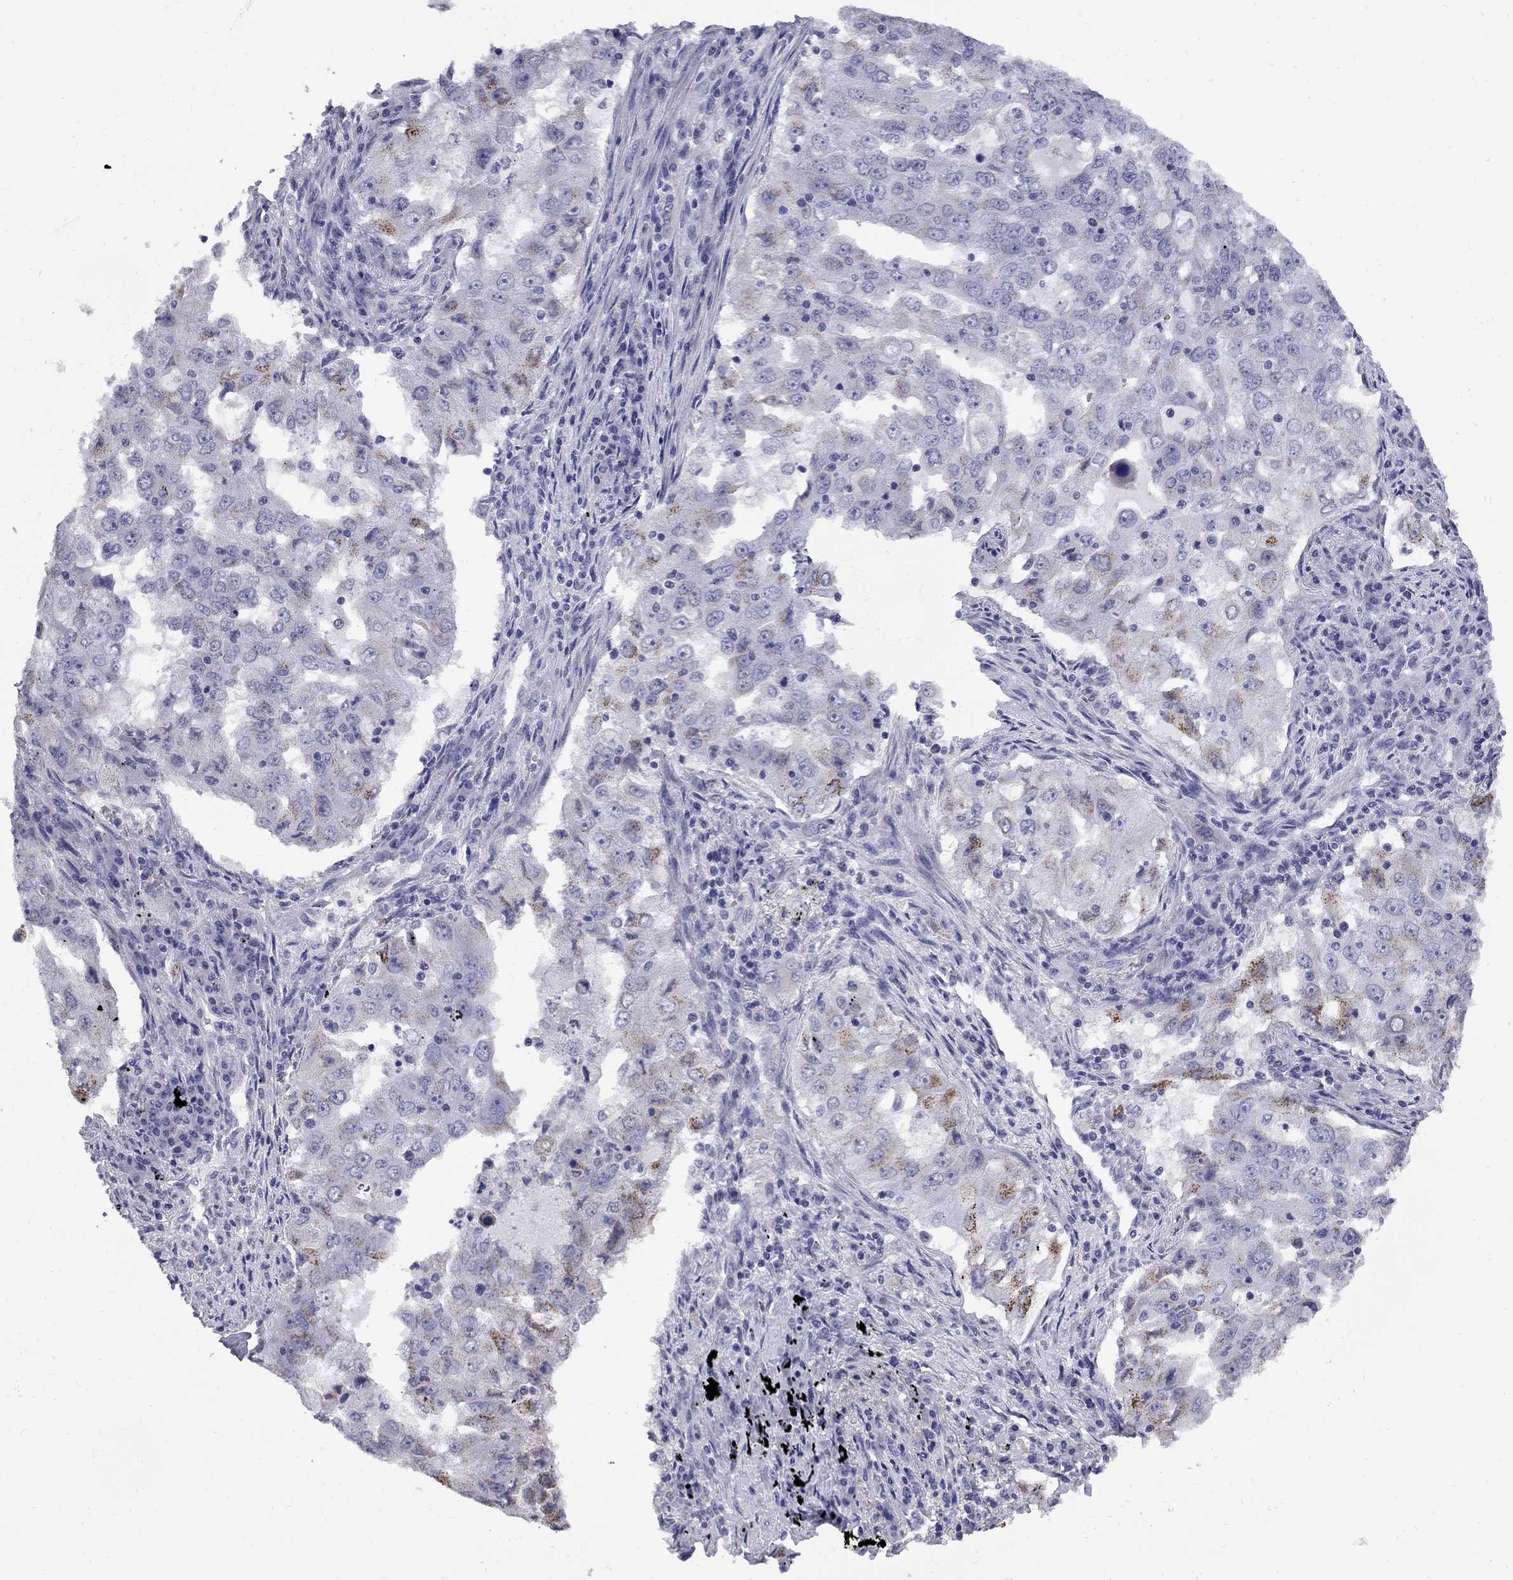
{"staining": {"intensity": "strong", "quantity": "<25%", "location": "cytoplasmic/membranous"}, "tissue": "lung cancer", "cell_type": "Tumor cells", "image_type": "cancer", "snomed": [{"axis": "morphology", "description": "Adenocarcinoma, NOS"}, {"axis": "topography", "description": "Lung"}], "caption": "Protein staining of lung cancer (adenocarcinoma) tissue reveals strong cytoplasmic/membranous expression in about <25% of tumor cells.", "gene": "HTR4", "patient": {"sex": "female", "age": 61}}